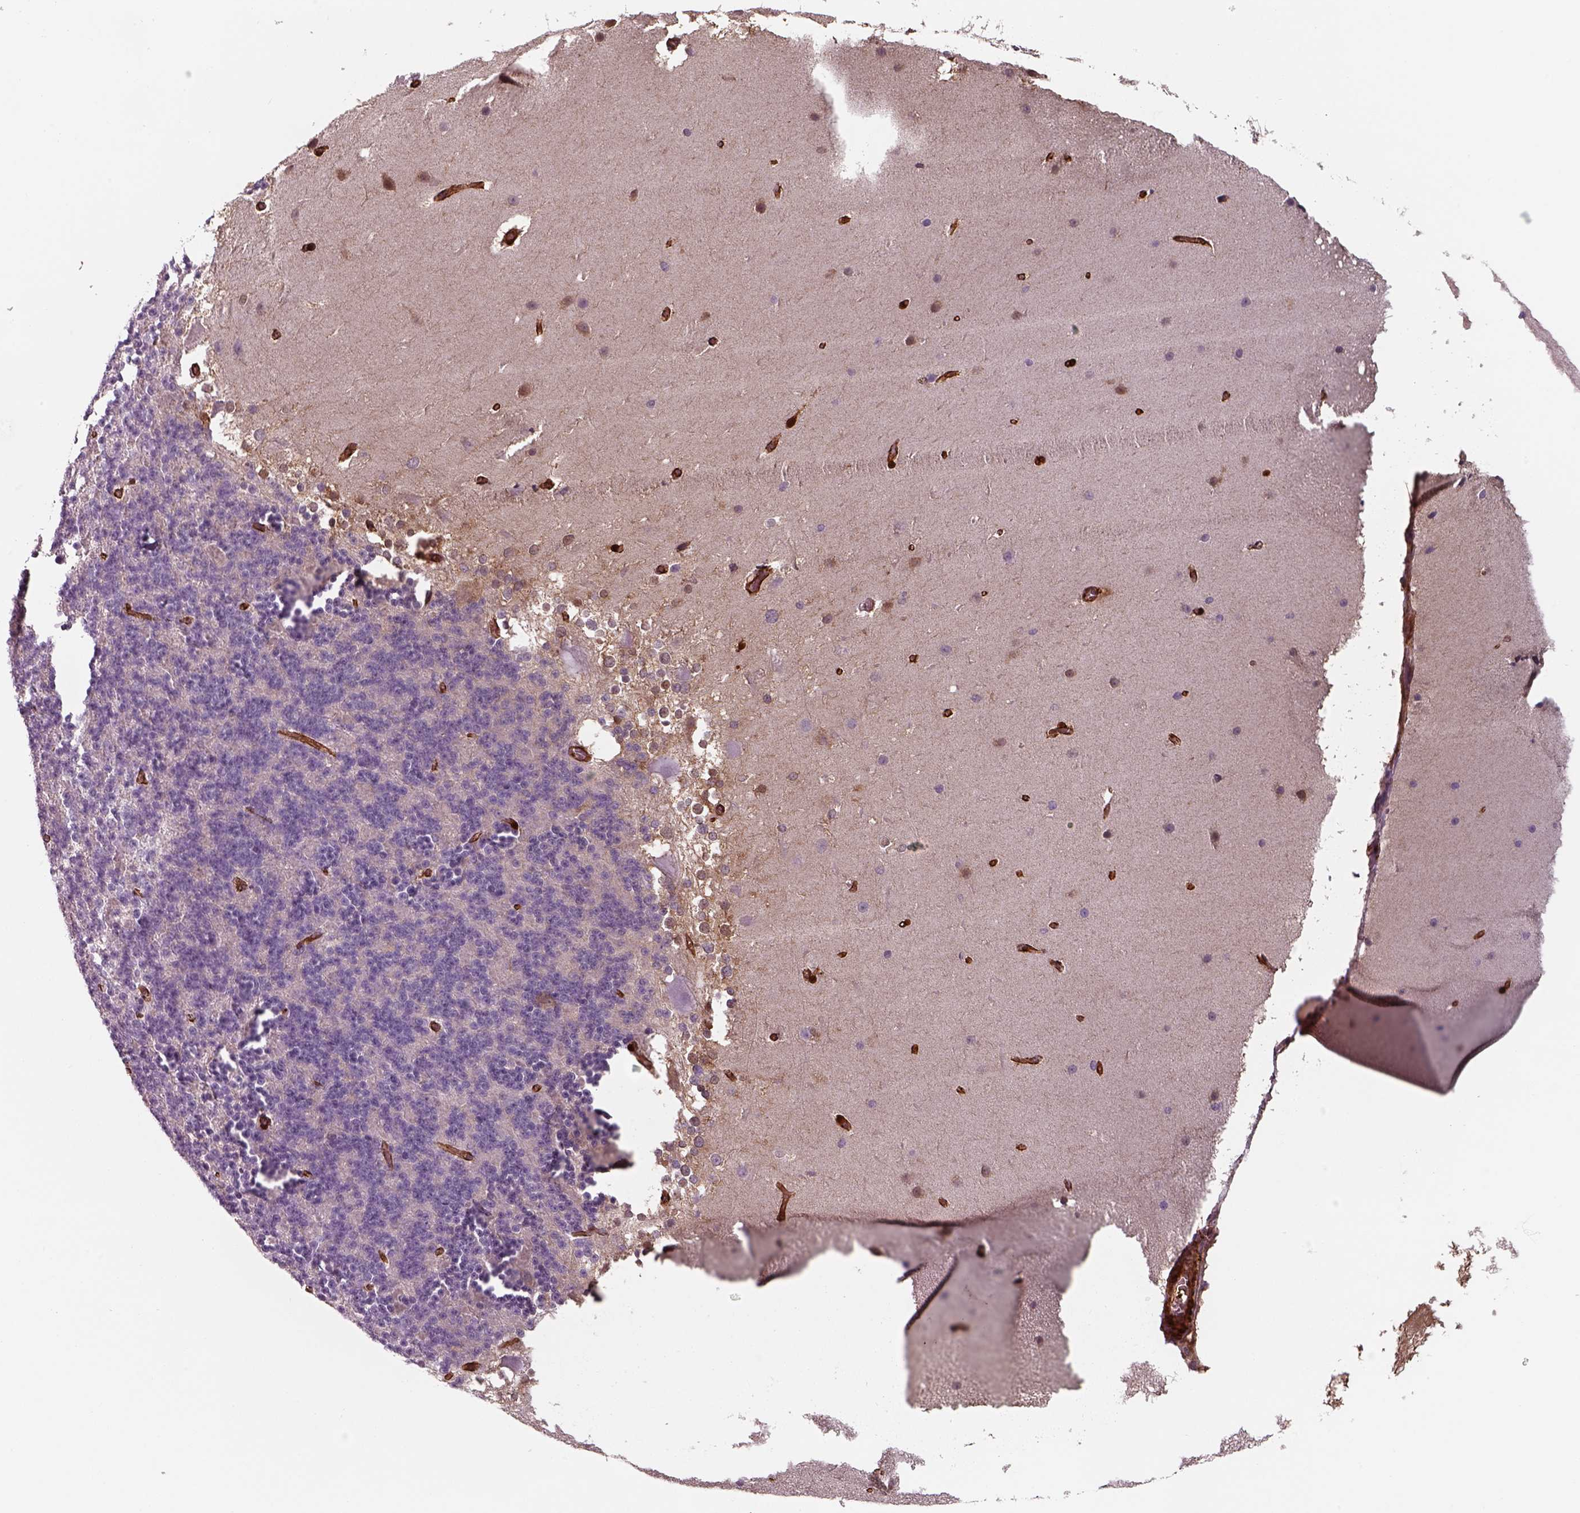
{"staining": {"intensity": "negative", "quantity": "none", "location": "none"}, "tissue": "cerebellum", "cell_type": "Cells in granular layer", "image_type": "normal", "snomed": [{"axis": "morphology", "description": "Normal tissue, NOS"}, {"axis": "topography", "description": "Cerebellum"}], "caption": "A high-resolution image shows immunohistochemistry (IHC) staining of normal cerebellum, which shows no significant expression in cells in granular layer. (DAB (3,3'-diaminobenzidine) immunohistochemistry (IHC) visualized using brightfield microscopy, high magnification).", "gene": "ISYNA1", "patient": {"sex": "female", "age": 19}}